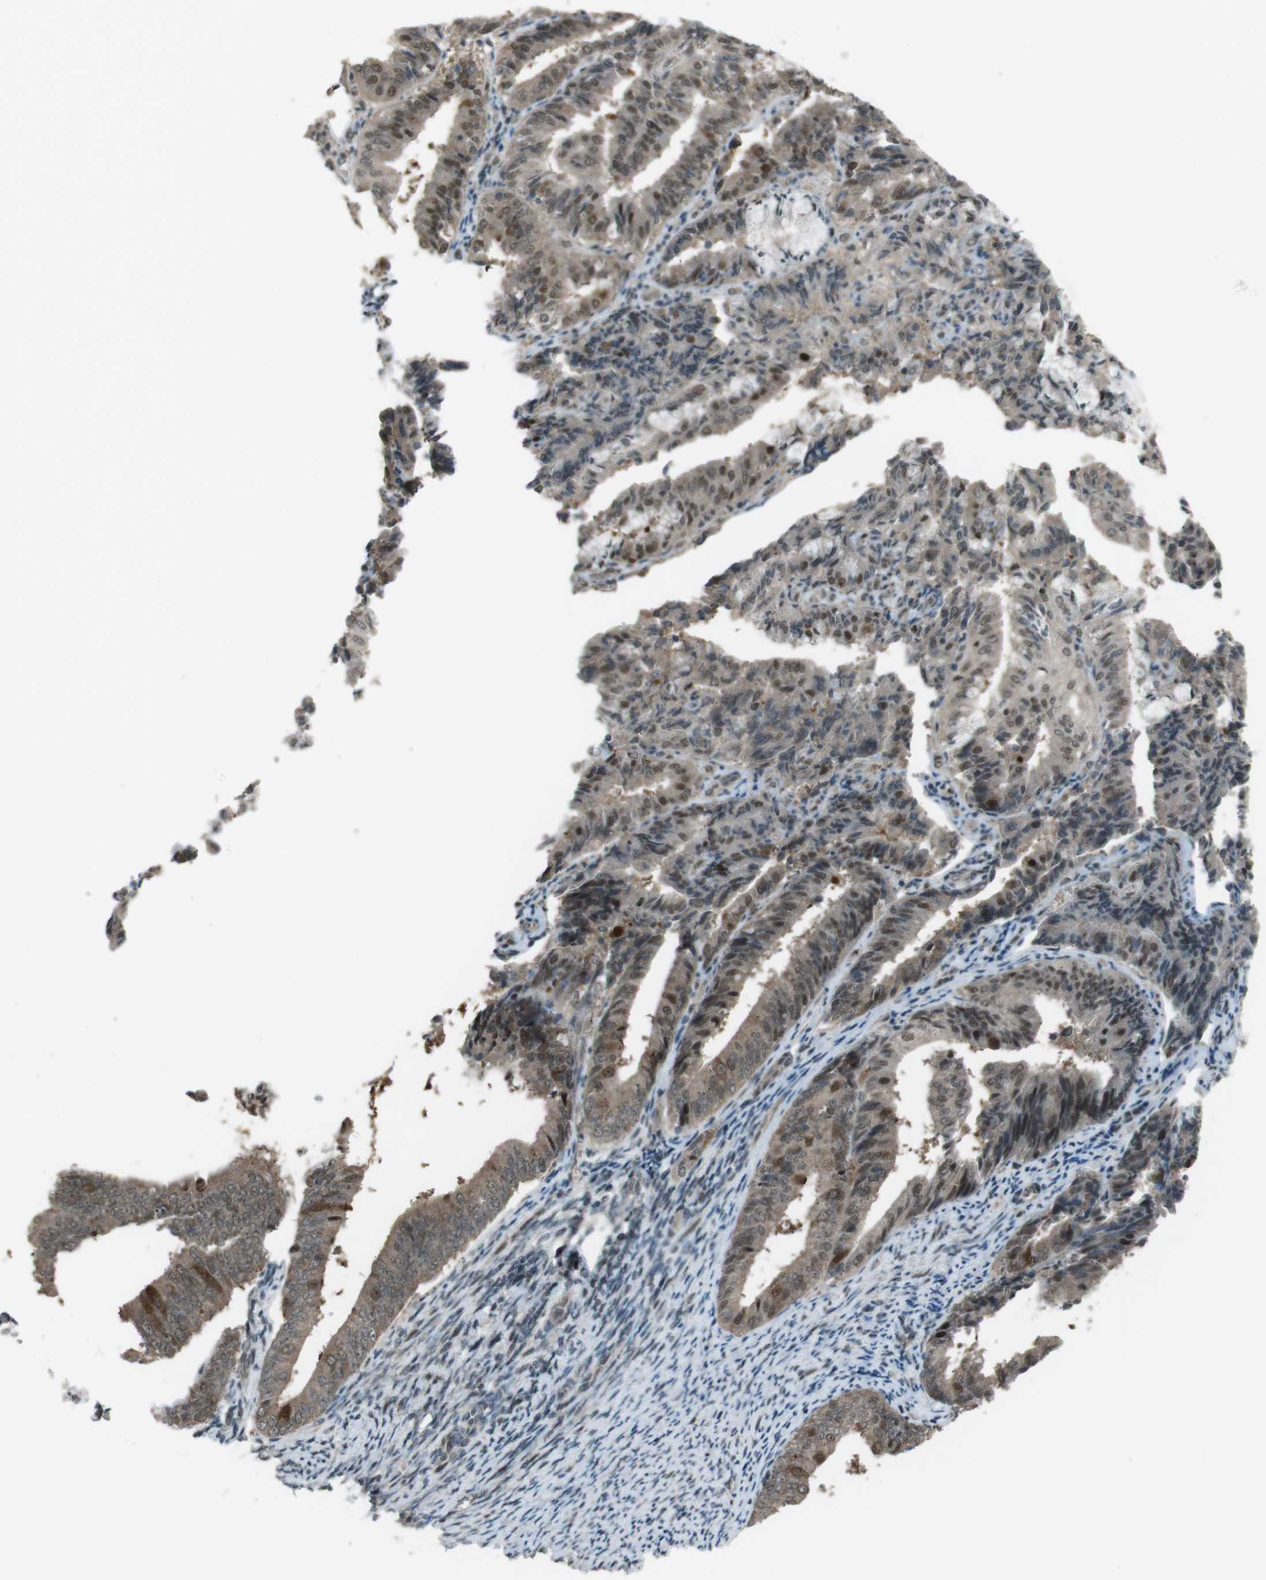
{"staining": {"intensity": "weak", "quantity": ">75%", "location": "cytoplasmic/membranous,nuclear"}, "tissue": "endometrial cancer", "cell_type": "Tumor cells", "image_type": "cancer", "snomed": [{"axis": "morphology", "description": "Adenocarcinoma, NOS"}, {"axis": "topography", "description": "Endometrium"}], "caption": "The immunohistochemical stain labels weak cytoplasmic/membranous and nuclear expression in tumor cells of endometrial cancer (adenocarcinoma) tissue. The staining is performed using DAB (3,3'-diaminobenzidine) brown chromogen to label protein expression. The nuclei are counter-stained blue using hematoxylin.", "gene": "SLITRK5", "patient": {"sex": "female", "age": 63}}